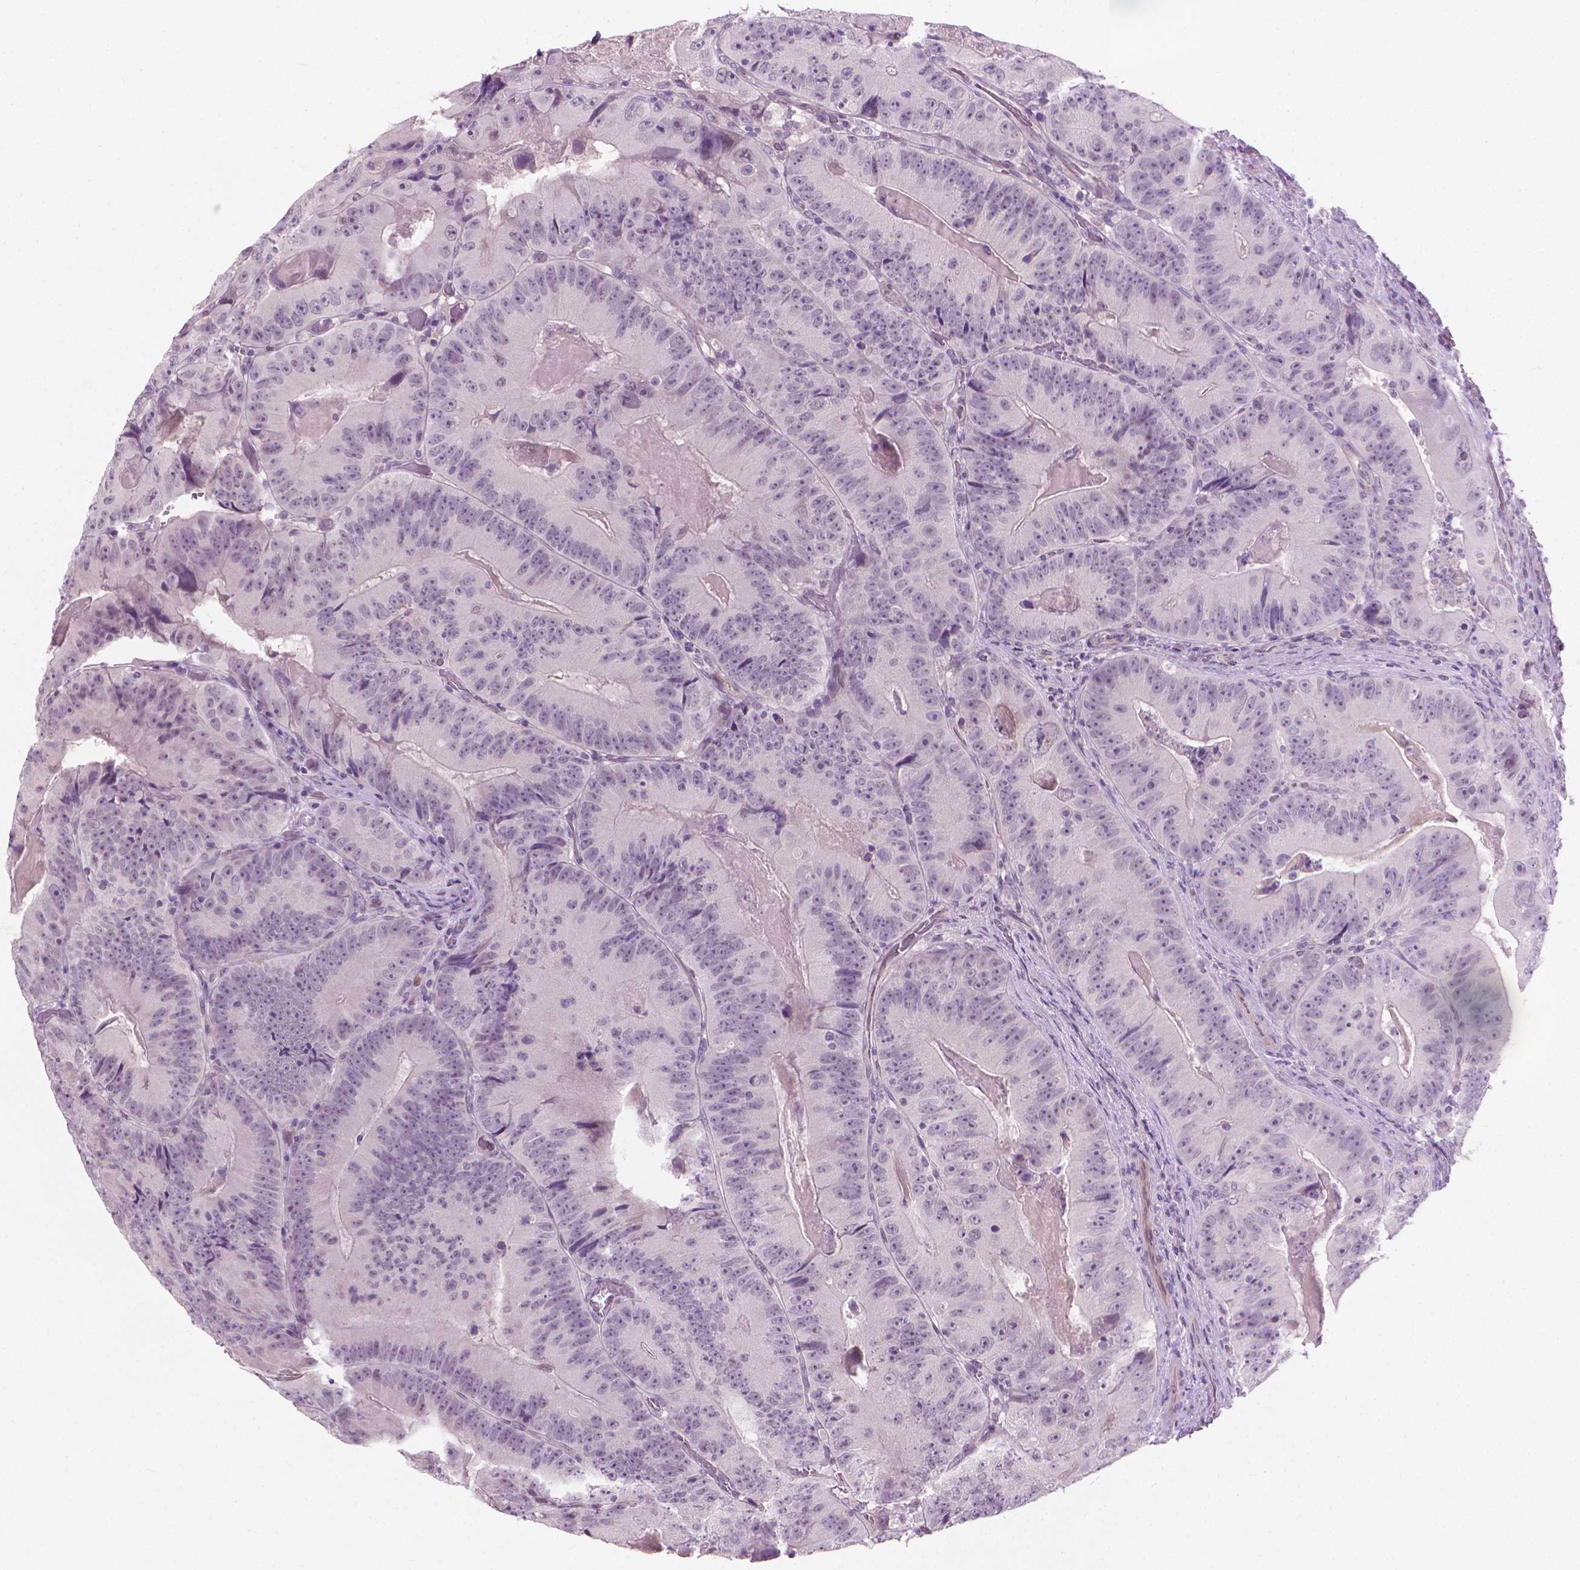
{"staining": {"intensity": "negative", "quantity": "none", "location": "none"}, "tissue": "colorectal cancer", "cell_type": "Tumor cells", "image_type": "cancer", "snomed": [{"axis": "morphology", "description": "Adenocarcinoma, NOS"}, {"axis": "topography", "description": "Colon"}], "caption": "Tumor cells show no significant staining in colorectal cancer (adenocarcinoma). (IHC, brightfield microscopy, high magnification).", "gene": "KRT73", "patient": {"sex": "female", "age": 86}}